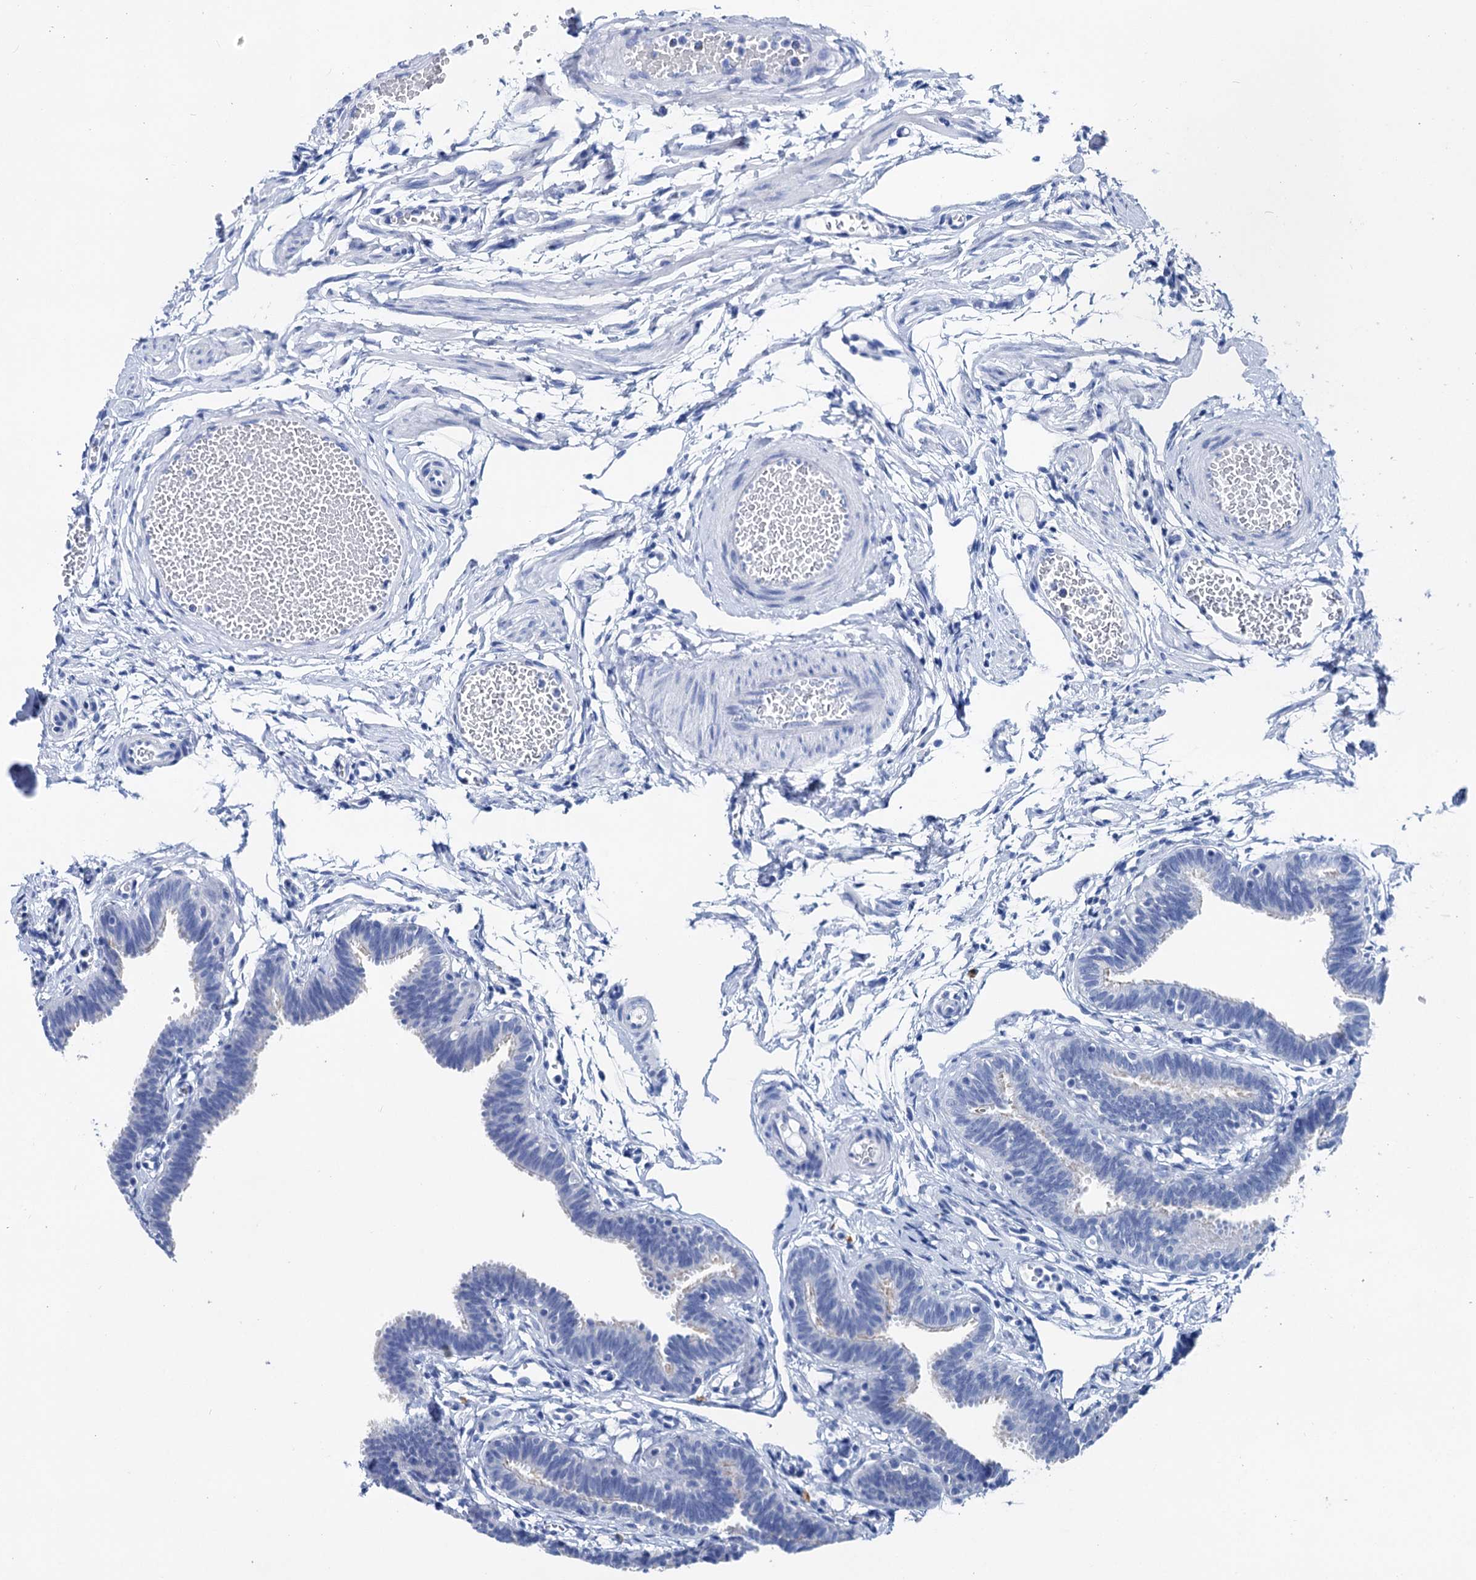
{"staining": {"intensity": "negative", "quantity": "none", "location": "none"}, "tissue": "fallopian tube", "cell_type": "Glandular cells", "image_type": "normal", "snomed": [{"axis": "morphology", "description": "Normal tissue, NOS"}, {"axis": "topography", "description": "Fallopian tube"}, {"axis": "topography", "description": "Ovary"}], "caption": "IHC of benign fallopian tube displays no staining in glandular cells.", "gene": "BRINP1", "patient": {"sex": "female", "age": 23}}